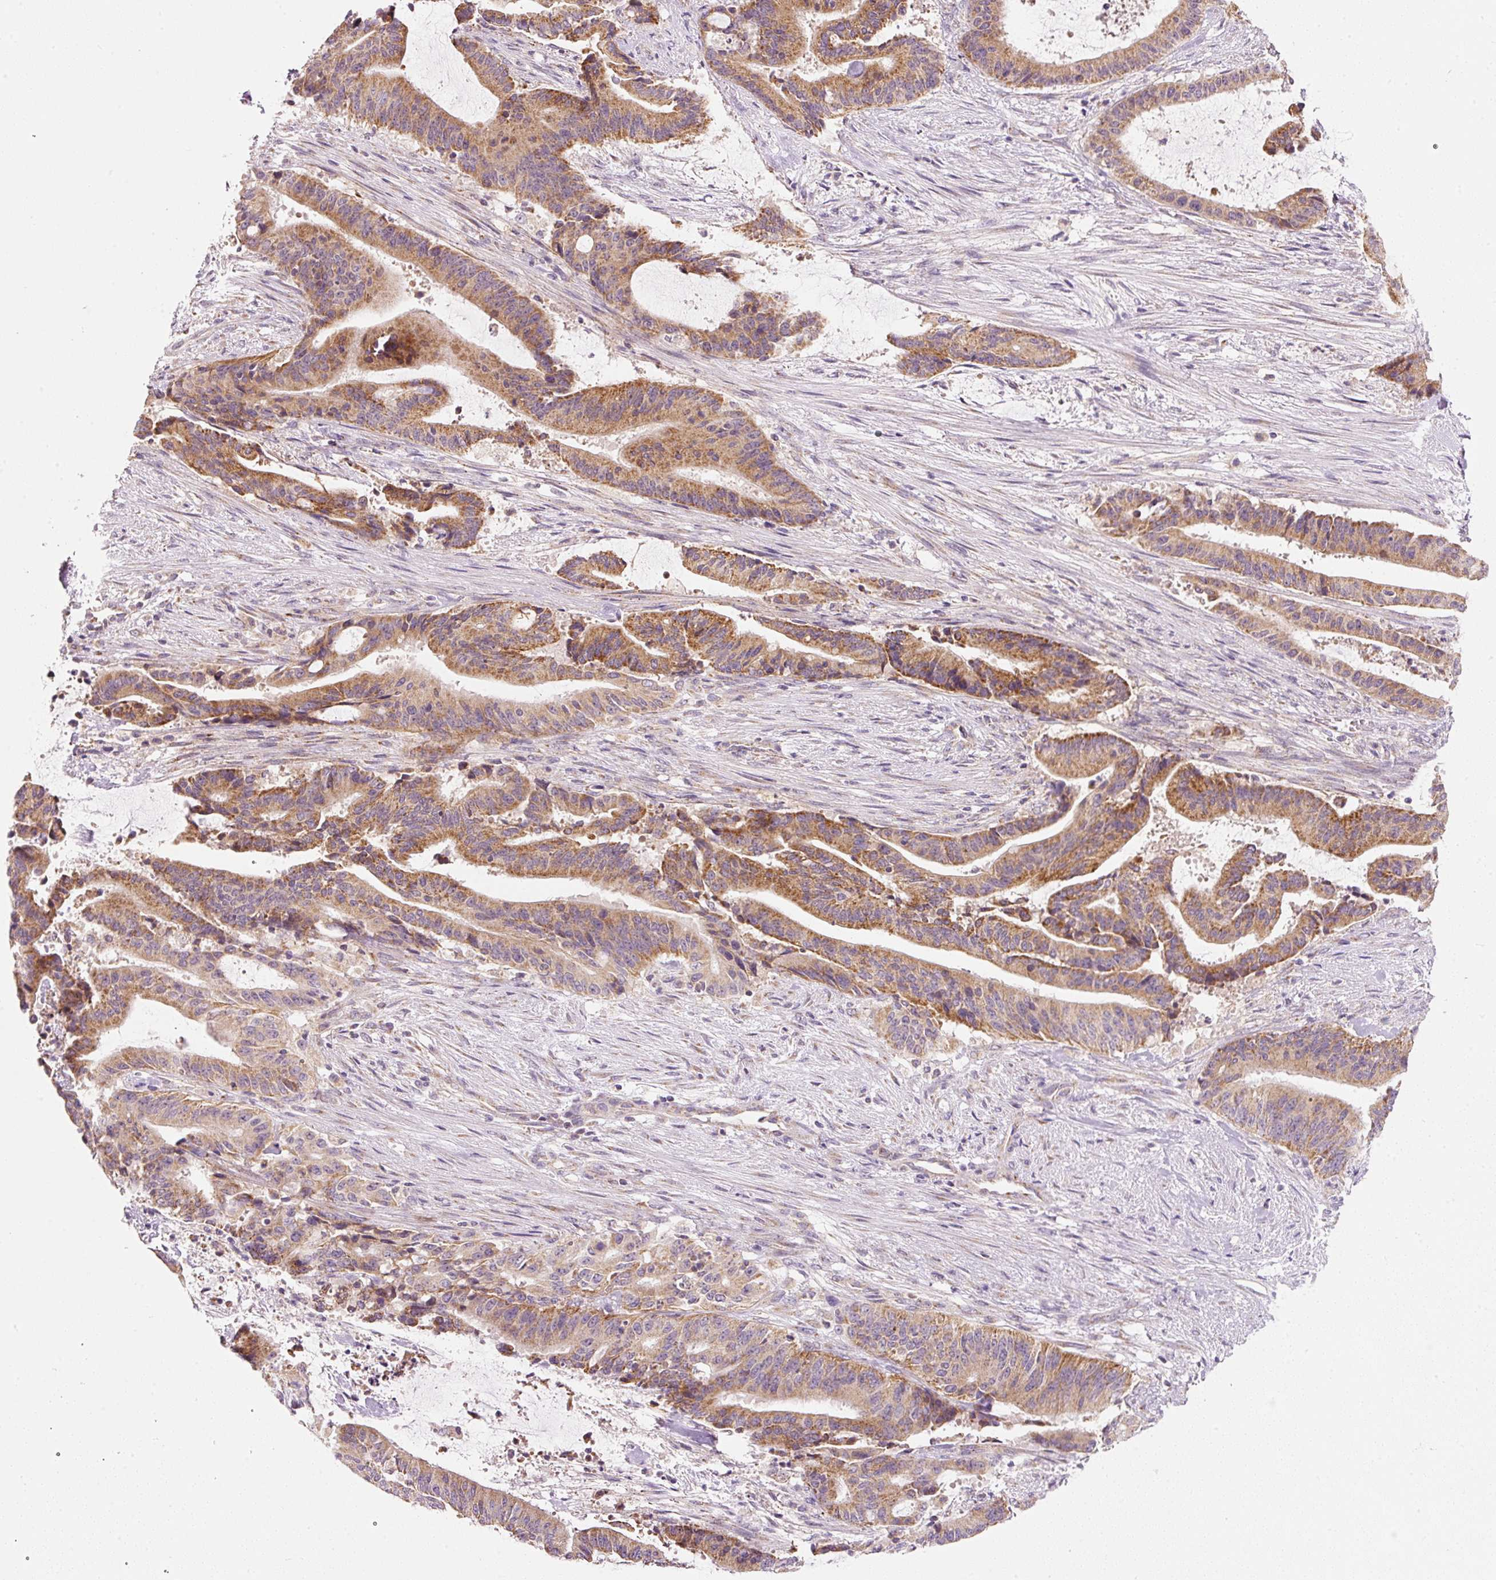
{"staining": {"intensity": "moderate", "quantity": ">75%", "location": "cytoplasmic/membranous"}, "tissue": "liver cancer", "cell_type": "Tumor cells", "image_type": "cancer", "snomed": [{"axis": "morphology", "description": "Normal tissue, NOS"}, {"axis": "morphology", "description": "Cholangiocarcinoma"}, {"axis": "topography", "description": "Liver"}, {"axis": "topography", "description": "Peripheral nerve tissue"}], "caption": "Brown immunohistochemical staining in human liver cholangiocarcinoma reveals moderate cytoplasmic/membranous expression in approximately >75% of tumor cells. (DAB = brown stain, brightfield microscopy at high magnification).", "gene": "FAM78B", "patient": {"sex": "female", "age": 73}}